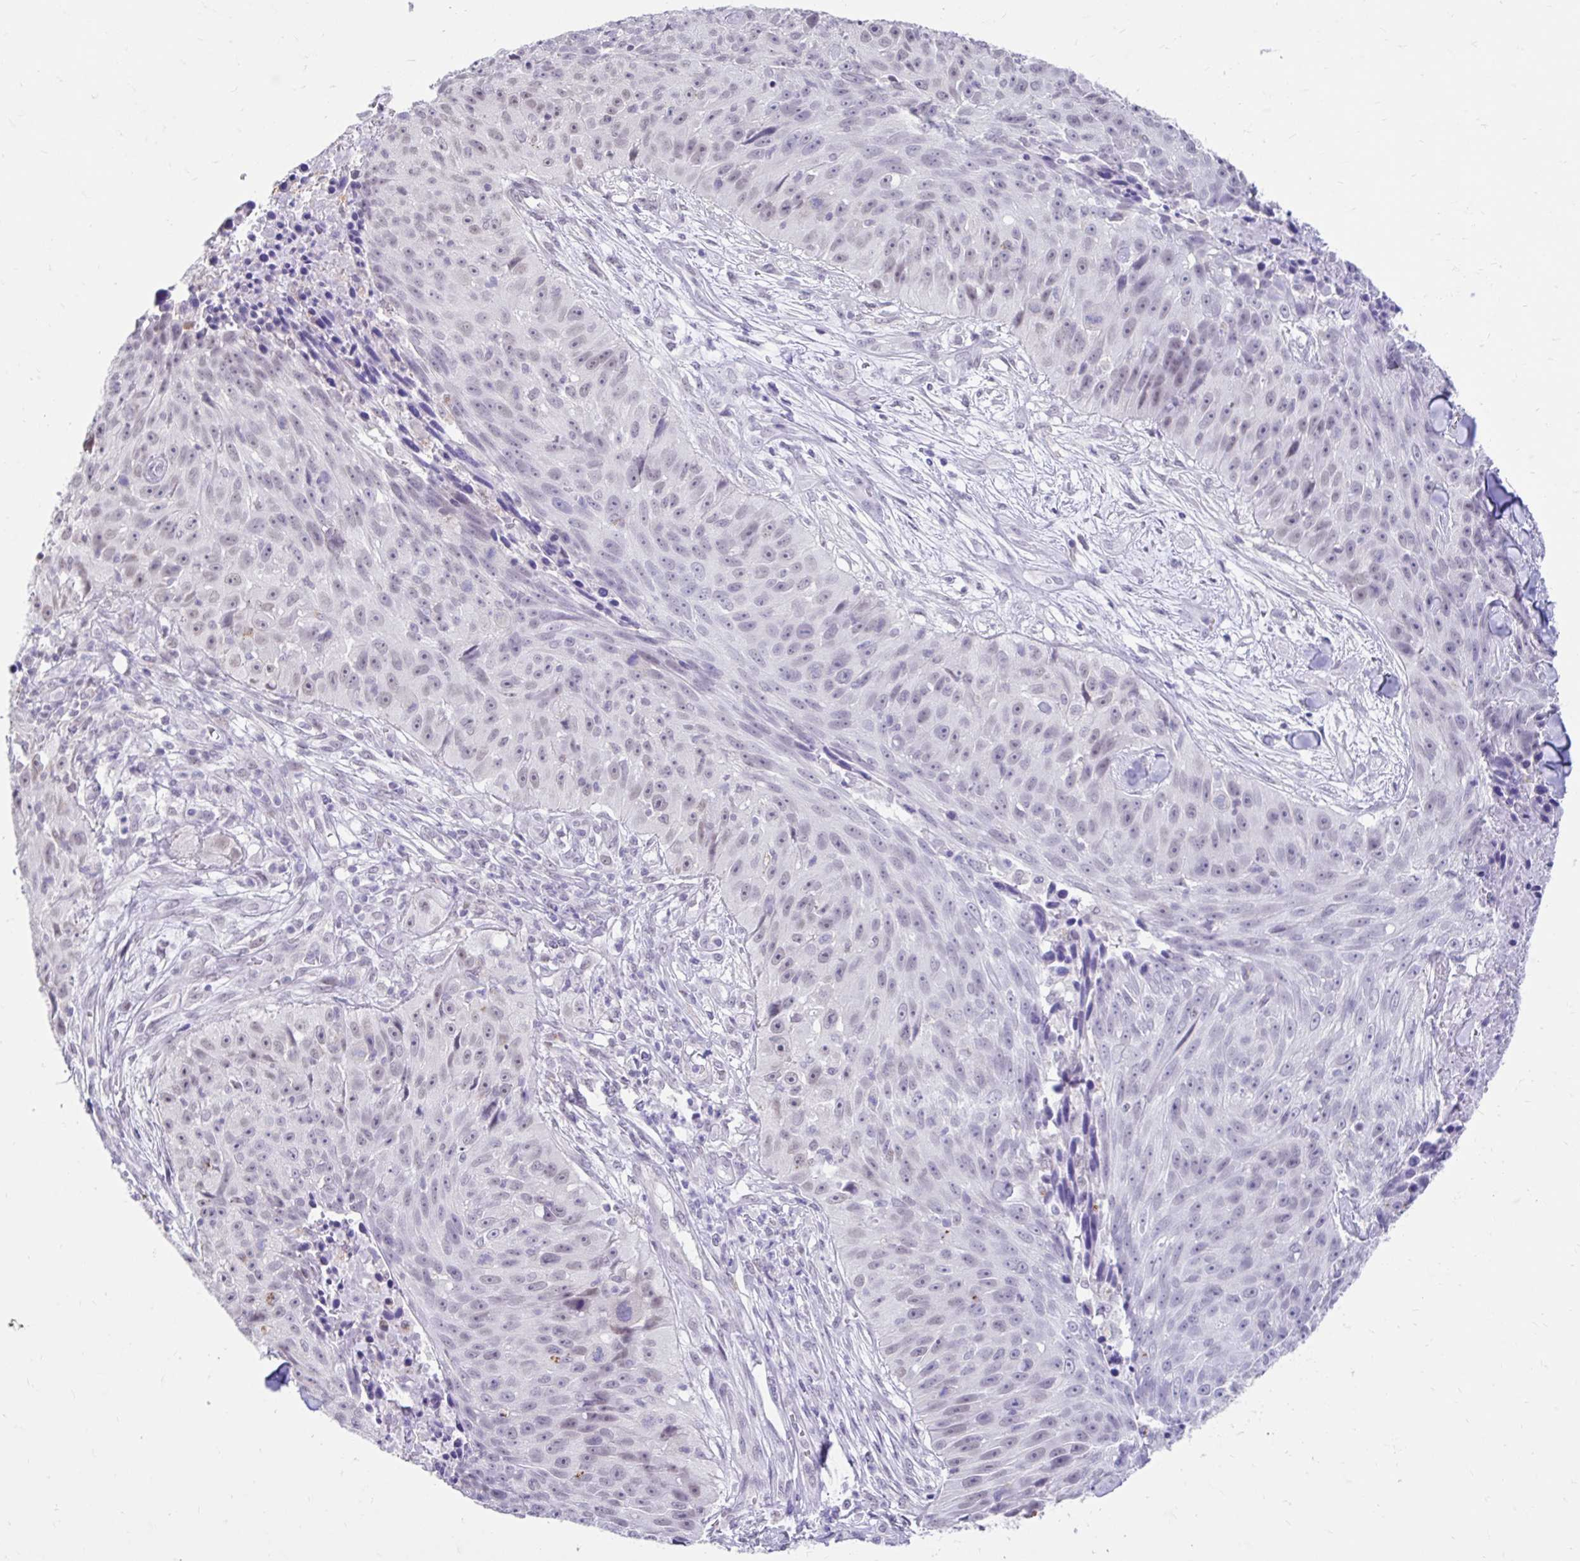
{"staining": {"intensity": "negative", "quantity": "none", "location": "none"}, "tissue": "skin cancer", "cell_type": "Tumor cells", "image_type": "cancer", "snomed": [{"axis": "morphology", "description": "Squamous cell carcinoma, NOS"}, {"axis": "topography", "description": "Skin"}], "caption": "There is no significant positivity in tumor cells of skin cancer.", "gene": "DCAF17", "patient": {"sex": "female", "age": 87}}